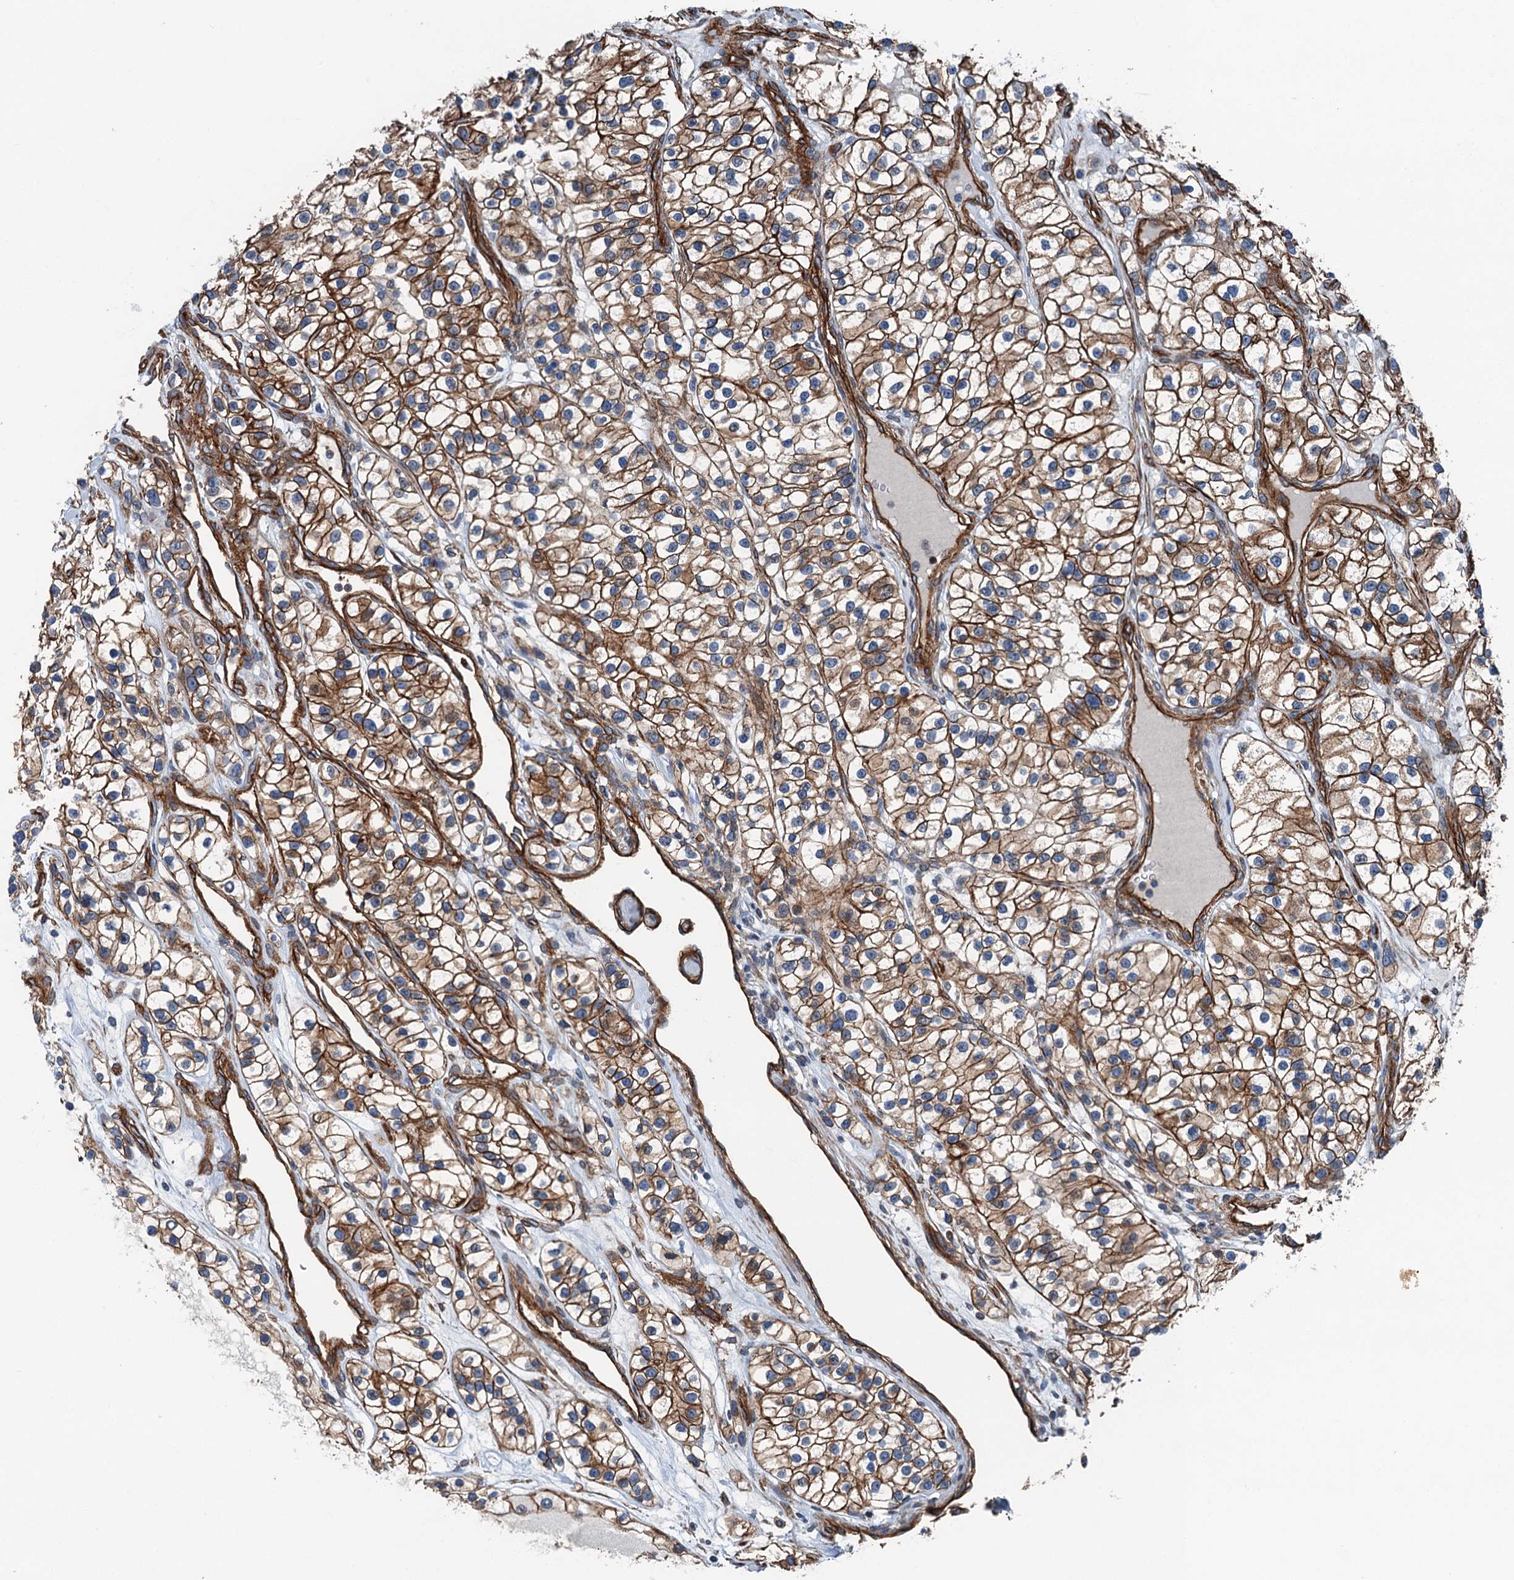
{"staining": {"intensity": "strong", "quantity": ">75%", "location": "cytoplasmic/membranous"}, "tissue": "renal cancer", "cell_type": "Tumor cells", "image_type": "cancer", "snomed": [{"axis": "morphology", "description": "Adenocarcinoma, NOS"}, {"axis": "topography", "description": "Kidney"}], "caption": "The photomicrograph exhibits staining of renal adenocarcinoma, revealing strong cytoplasmic/membranous protein positivity (brown color) within tumor cells.", "gene": "NMRAL1", "patient": {"sex": "female", "age": 57}}